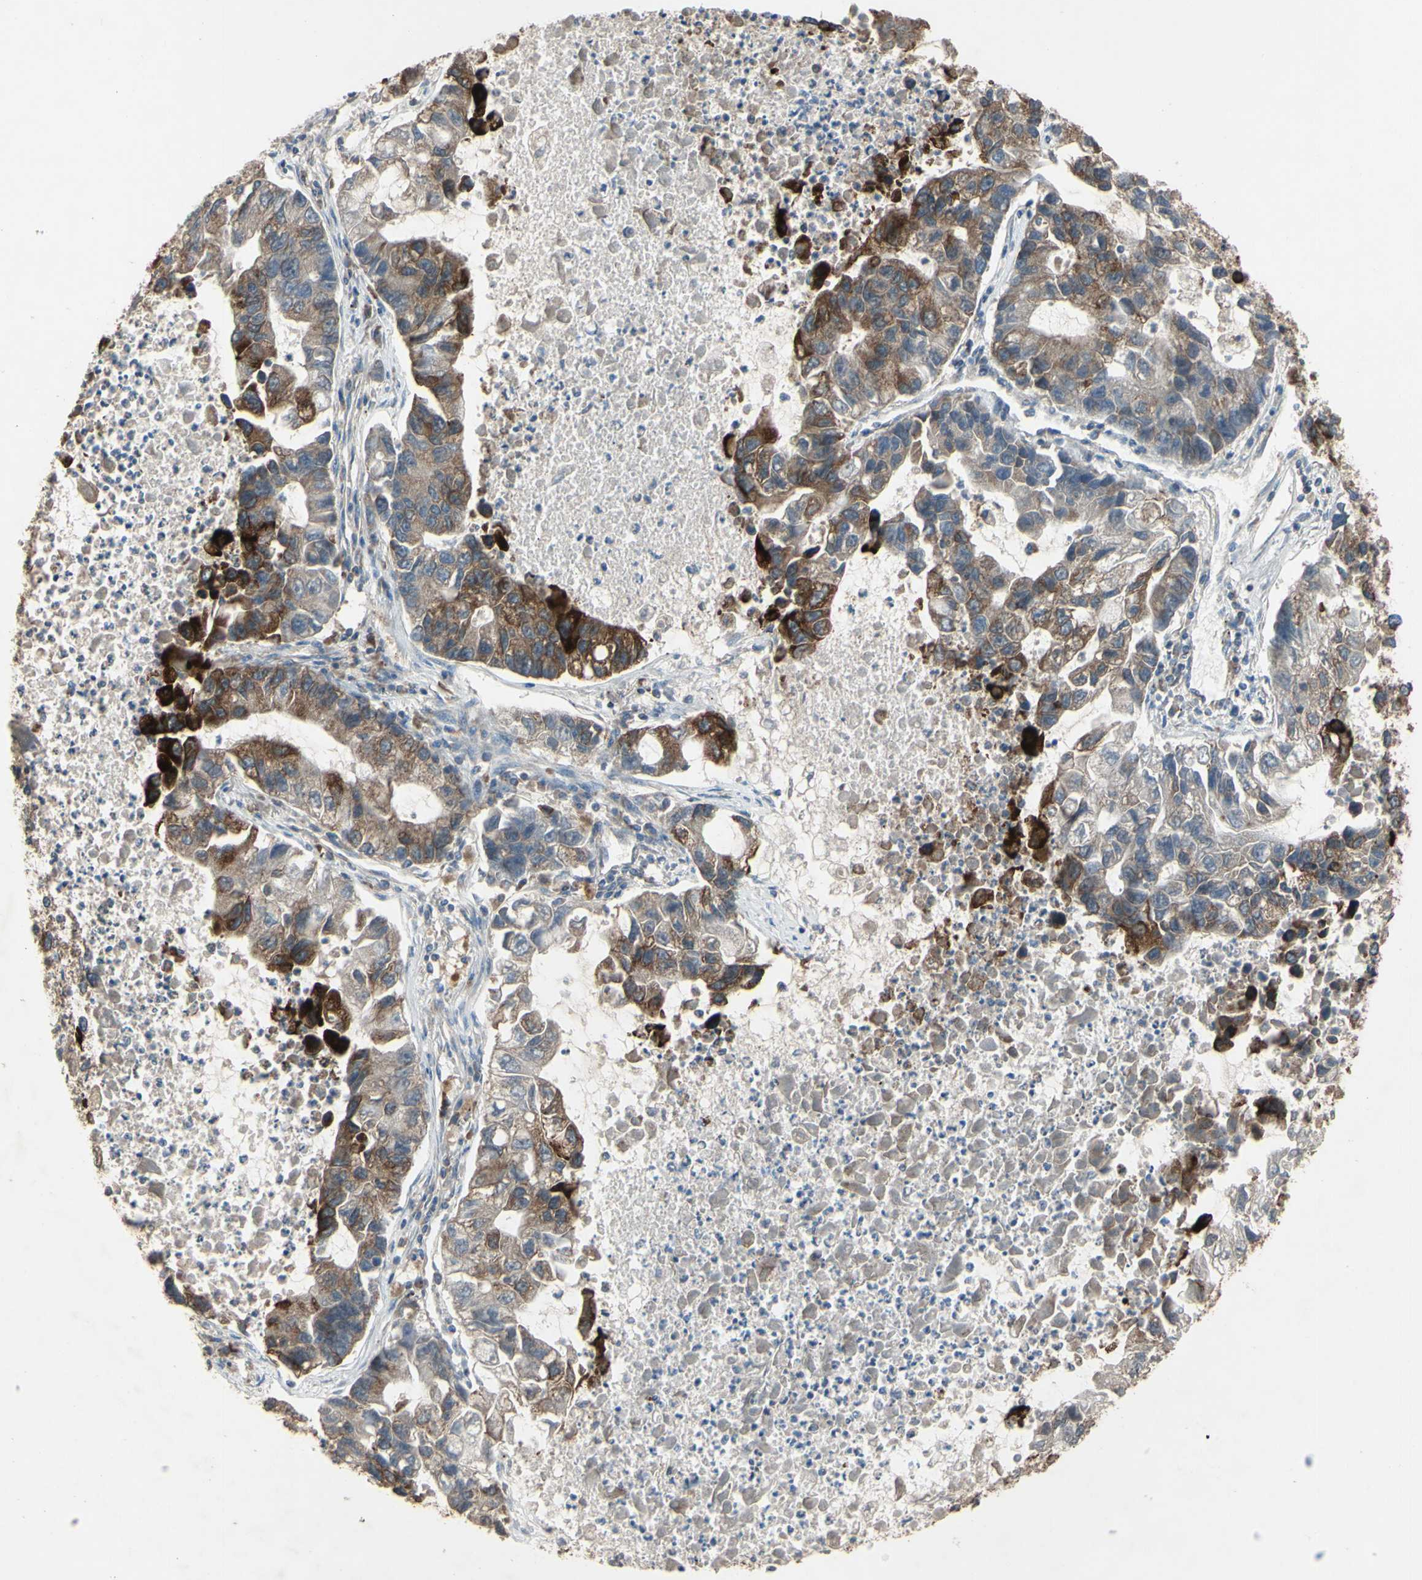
{"staining": {"intensity": "strong", "quantity": "25%-75%", "location": "cytoplasmic/membranous"}, "tissue": "lung cancer", "cell_type": "Tumor cells", "image_type": "cancer", "snomed": [{"axis": "morphology", "description": "Adenocarcinoma, NOS"}, {"axis": "topography", "description": "Lung"}], "caption": "Protein positivity by immunohistochemistry (IHC) shows strong cytoplasmic/membranous expression in approximately 25%-75% of tumor cells in lung adenocarcinoma. (IHC, brightfield microscopy, high magnification).", "gene": "CD164", "patient": {"sex": "female", "age": 51}}